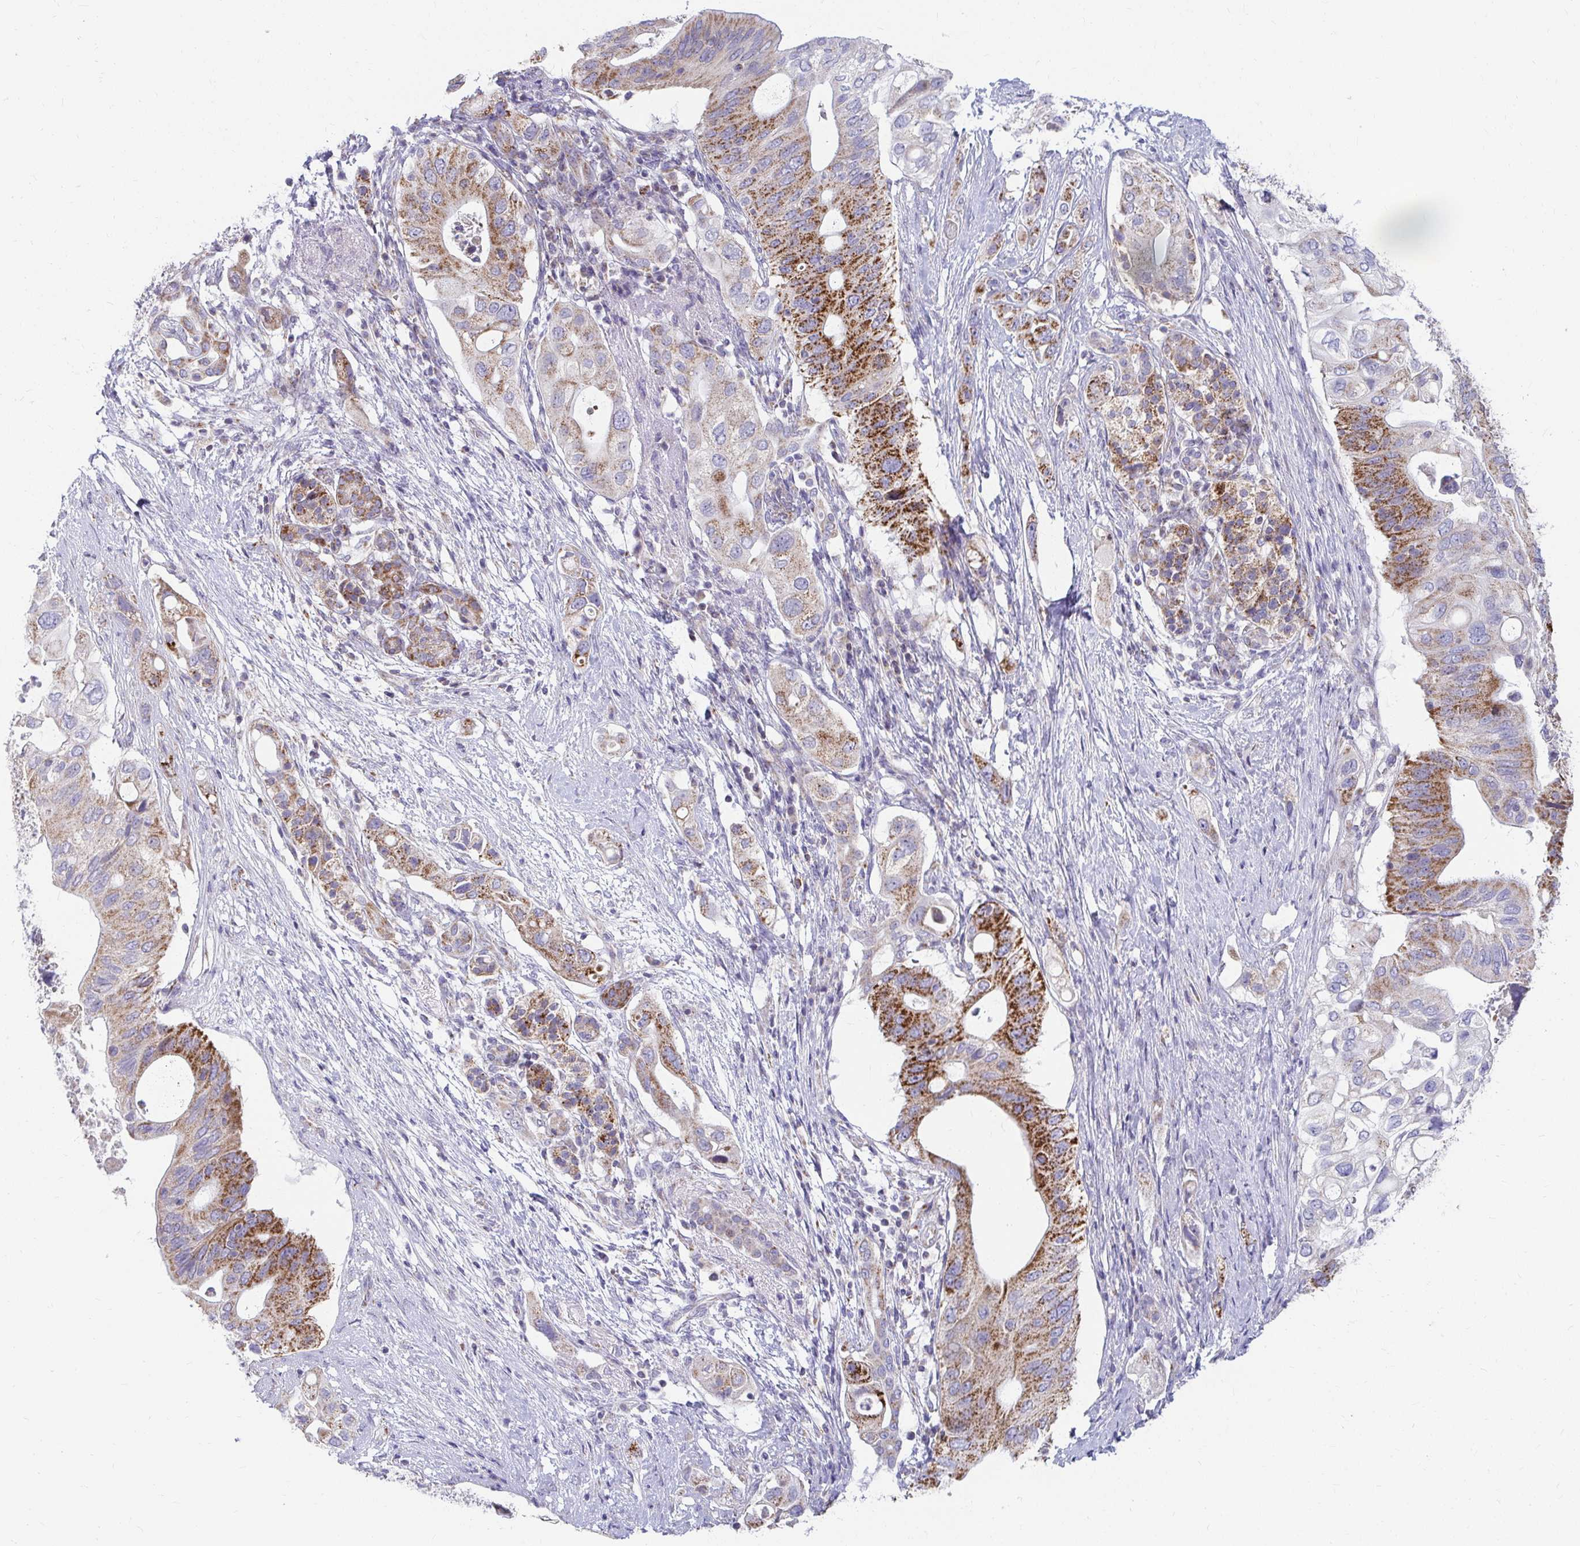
{"staining": {"intensity": "strong", "quantity": "25%-75%", "location": "cytoplasmic/membranous"}, "tissue": "pancreatic cancer", "cell_type": "Tumor cells", "image_type": "cancer", "snomed": [{"axis": "morphology", "description": "Adenocarcinoma, NOS"}, {"axis": "topography", "description": "Pancreas"}], "caption": "Tumor cells exhibit strong cytoplasmic/membranous positivity in about 25%-75% of cells in pancreatic adenocarcinoma. (IHC, brightfield microscopy, high magnification).", "gene": "EXOC5", "patient": {"sex": "female", "age": 72}}